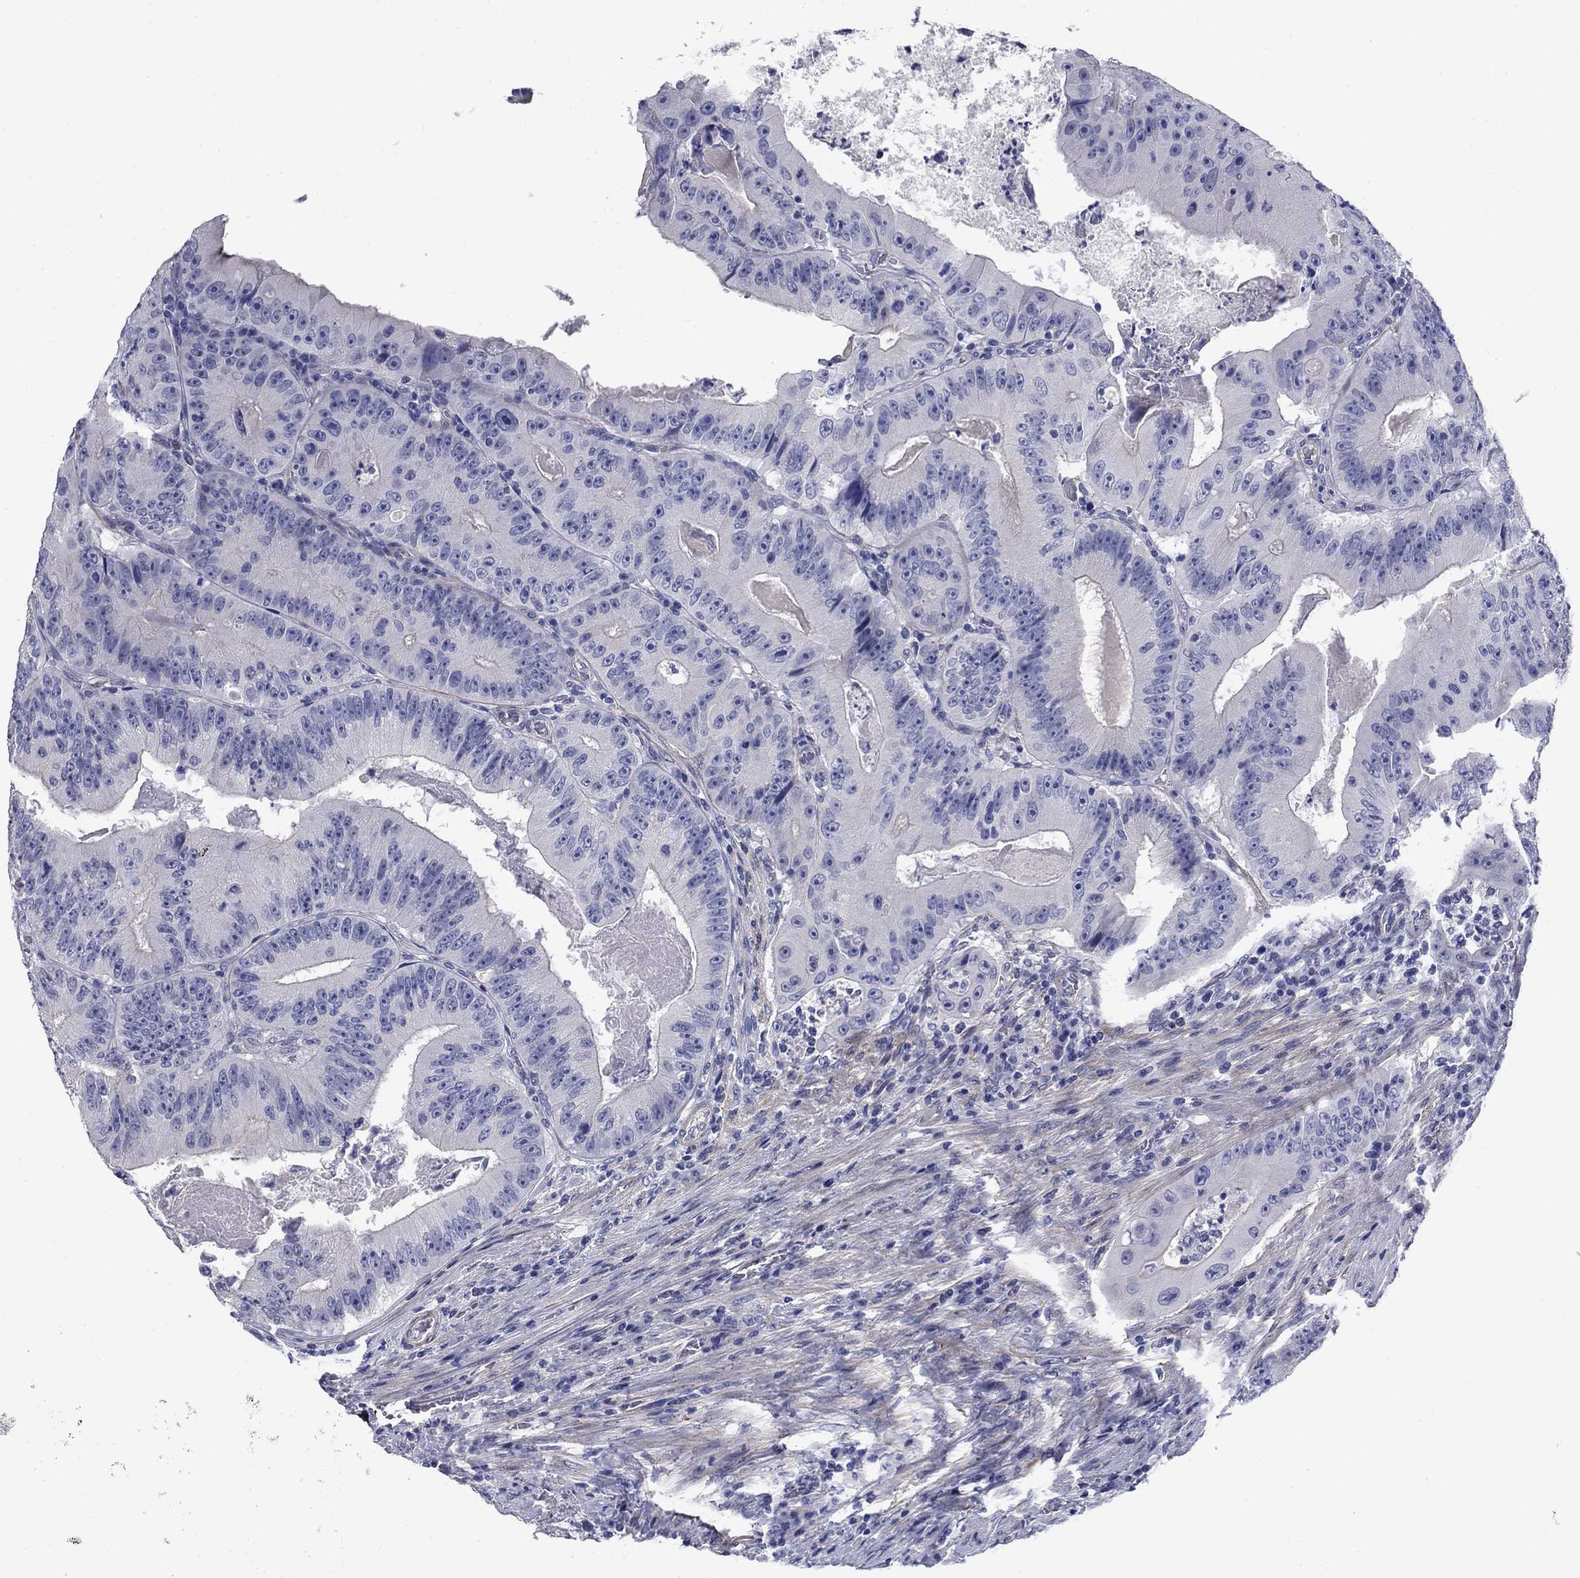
{"staining": {"intensity": "negative", "quantity": "none", "location": "none"}, "tissue": "colorectal cancer", "cell_type": "Tumor cells", "image_type": "cancer", "snomed": [{"axis": "morphology", "description": "Adenocarcinoma, NOS"}, {"axis": "topography", "description": "Colon"}], "caption": "Immunohistochemistry (IHC) image of human colorectal cancer stained for a protein (brown), which displays no positivity in tumor cells.", "gene": "PRKCG", "patient": {"sex": "female", "age": 86}}